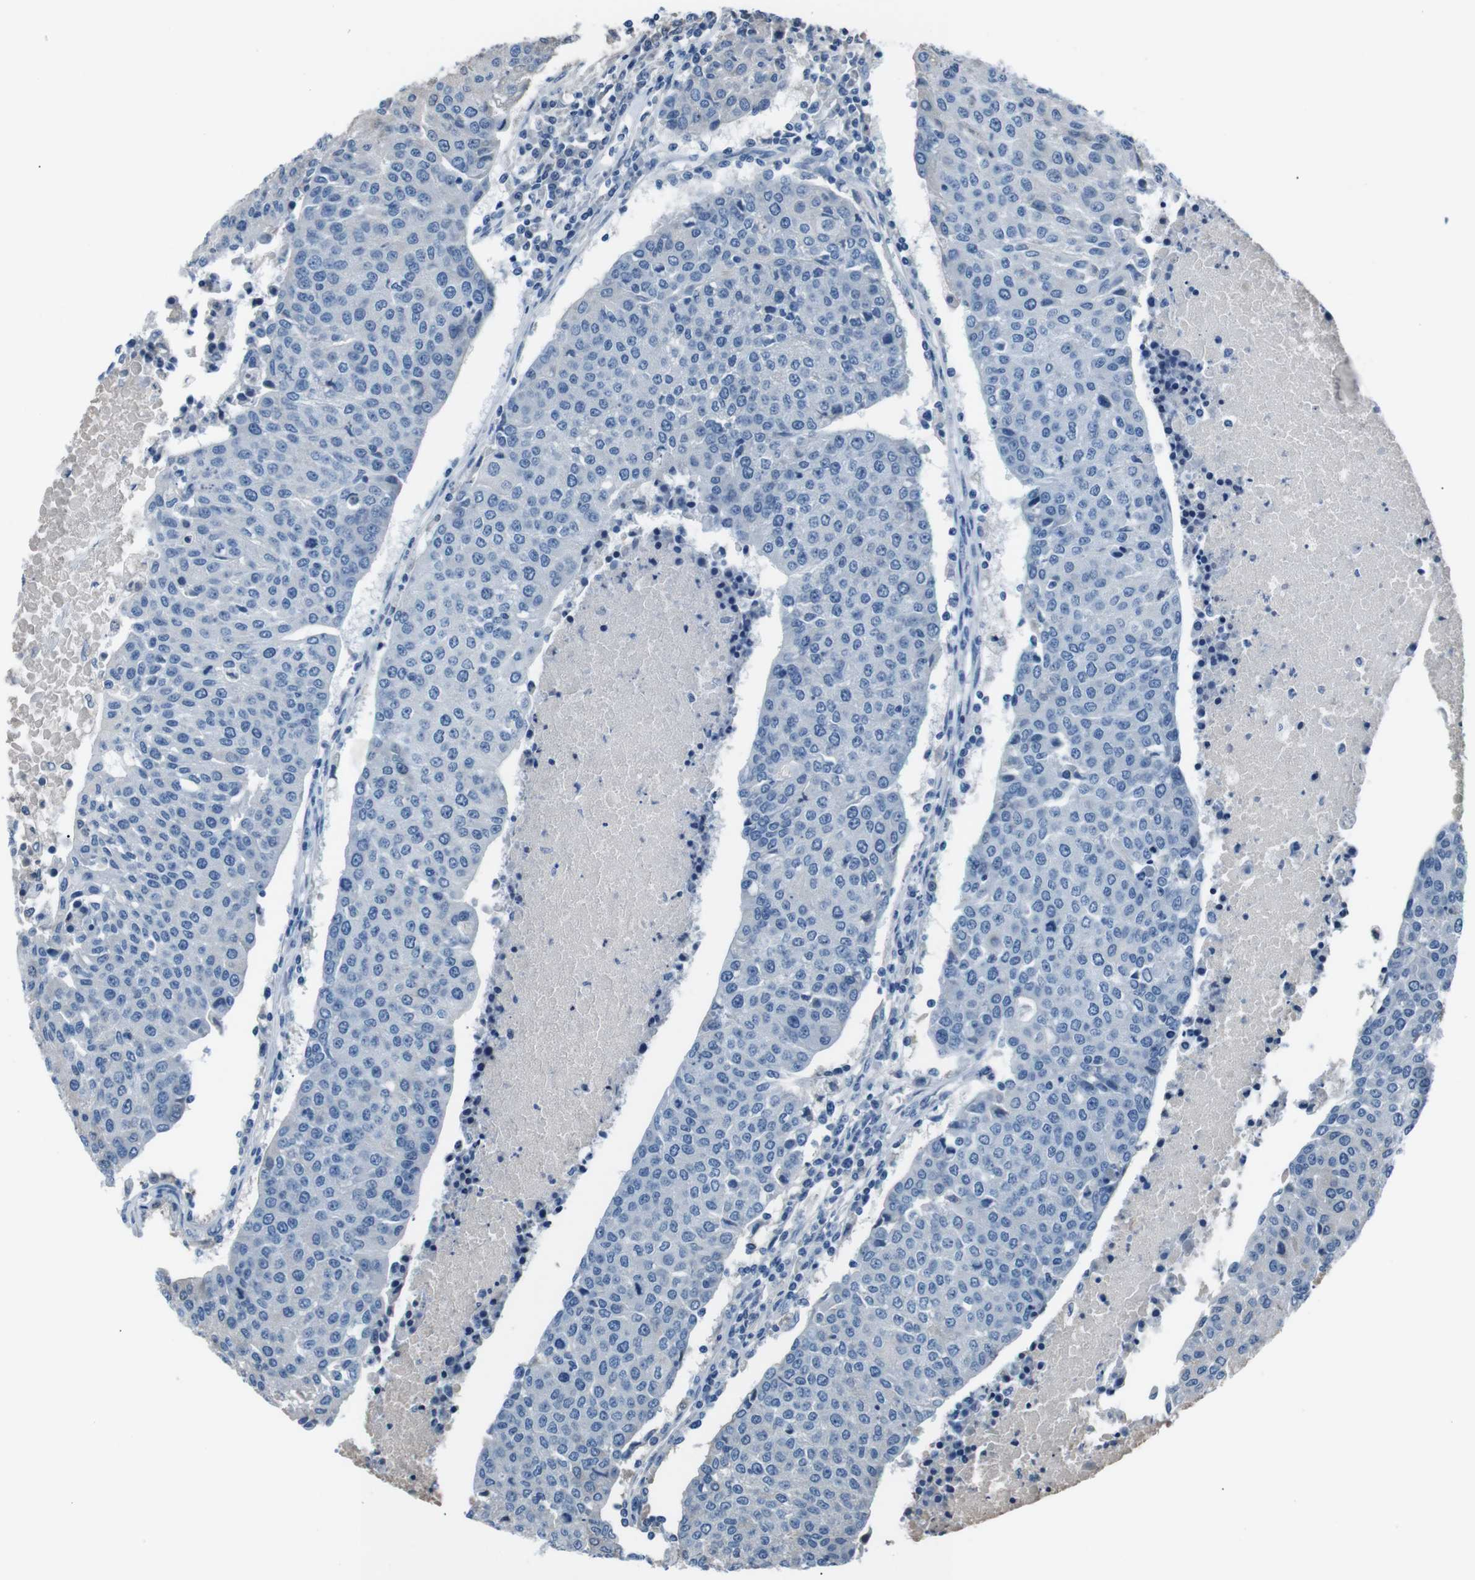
{"staining": {"intensity": "negative", "quantity": "none", "location": "none"}, "tissue": "urothelial cancer", "cell_type": "Tumor cells", "image_type": "cancer", "snomed": [{"axis": "morphology", "description": "Urothelial carcinoma, High grade"}, {"axis": "topography", "description": "Urinary bladder"}], "caption": "IHC image of neoplastic tissue: human high-grade urothelial carcinoma stained with DAB (3,3'-diaminobenzidine) displays no significant protein expression in tumor cells.", "gene": "LEP", "patient": {"sex": "female", "age": 85}}